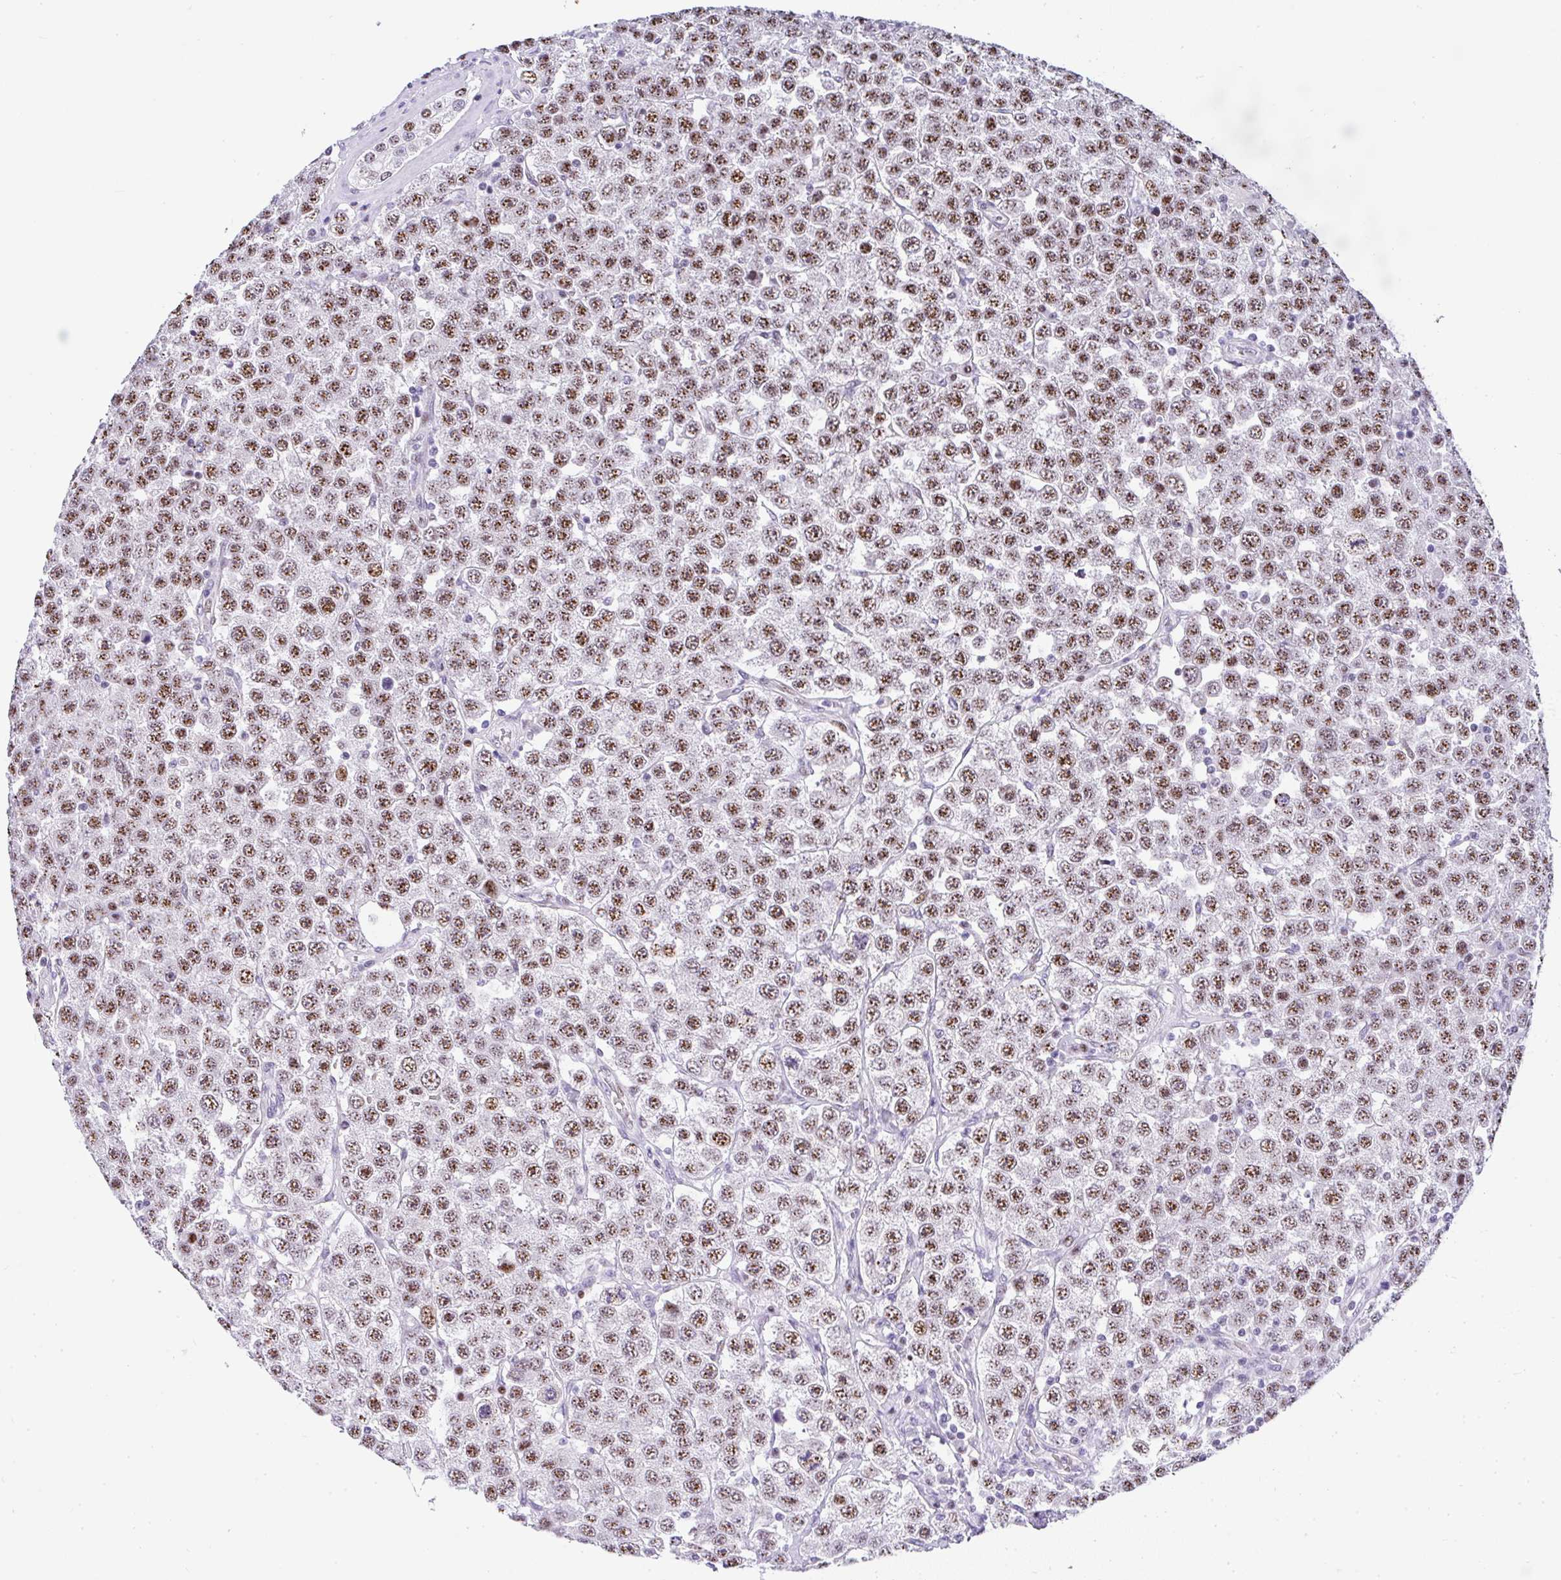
{"staining": {"intensity": "moderate", "quantity": ">75%", "location": "nuclear"}, "tissue": "testis cancer", "cell_type": "Tumor cells", "image_type": "cancer", "snomed": [{"axis": "morphology", "description": "Seminoma, NOS"}, {"axis": "topography", "description": "Testis"}], "caption": "A high-resolution photomicrograph shows immunohistochemistry staining of testis cancer, which demonstrates moderate nuclear staining in about >75% of tumor cells.", "gene": "NR1D2", "patient": {"sex": "male", "age": 28}}